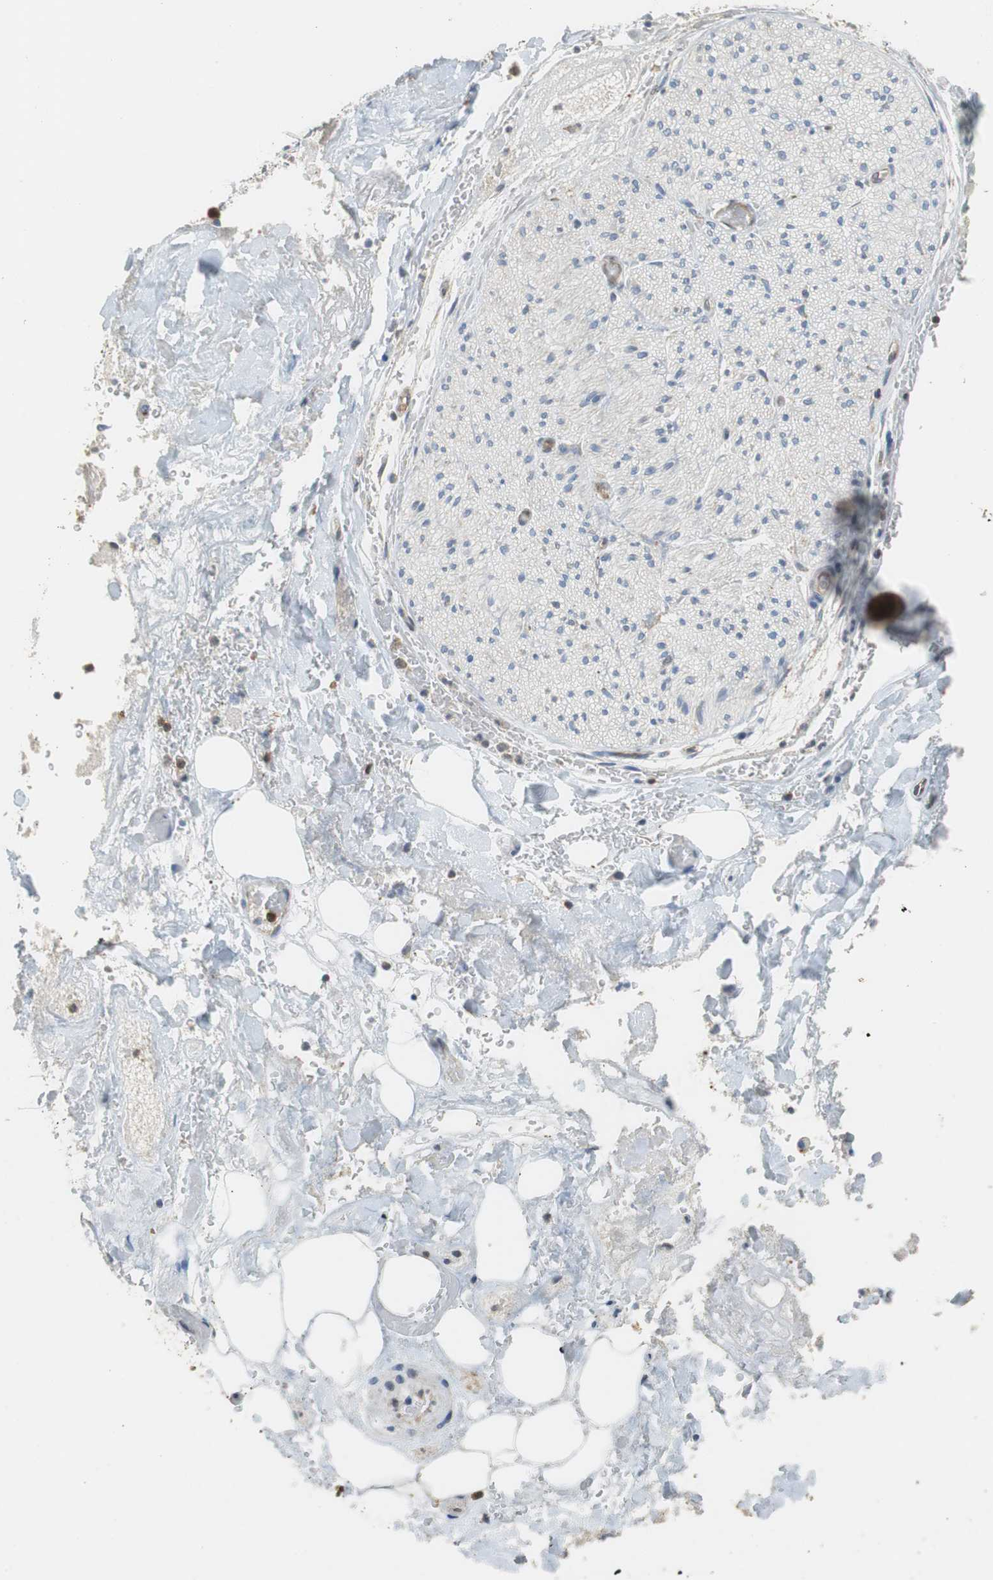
{"staining": {"intensity": "negative", "quantity": "none", "location": "none"}, "tissue": "adipose tissue", "cell_type": "Adipocytes", "image_type": "normal", "snomed": [{"axis": "morphology", "description": "Normal tissue, NOS"}, {"axis": "morphology", "description": "Cholangiocarcinoma"}, {"axis": "topography", "description": "Liver"}, {"axis": "topography", "description": "Peripheral nerve tissue"}], "caption": "DAB immunohistochemical staining of benign human adipose tissue displays no significant positivity in adipocytes. (DAB immunohistochemistry (IHC) visualized using brightfield microscopy, high magnification).", "gene": "GSDMD", "patient": {"sex": "male", "age": 50}}